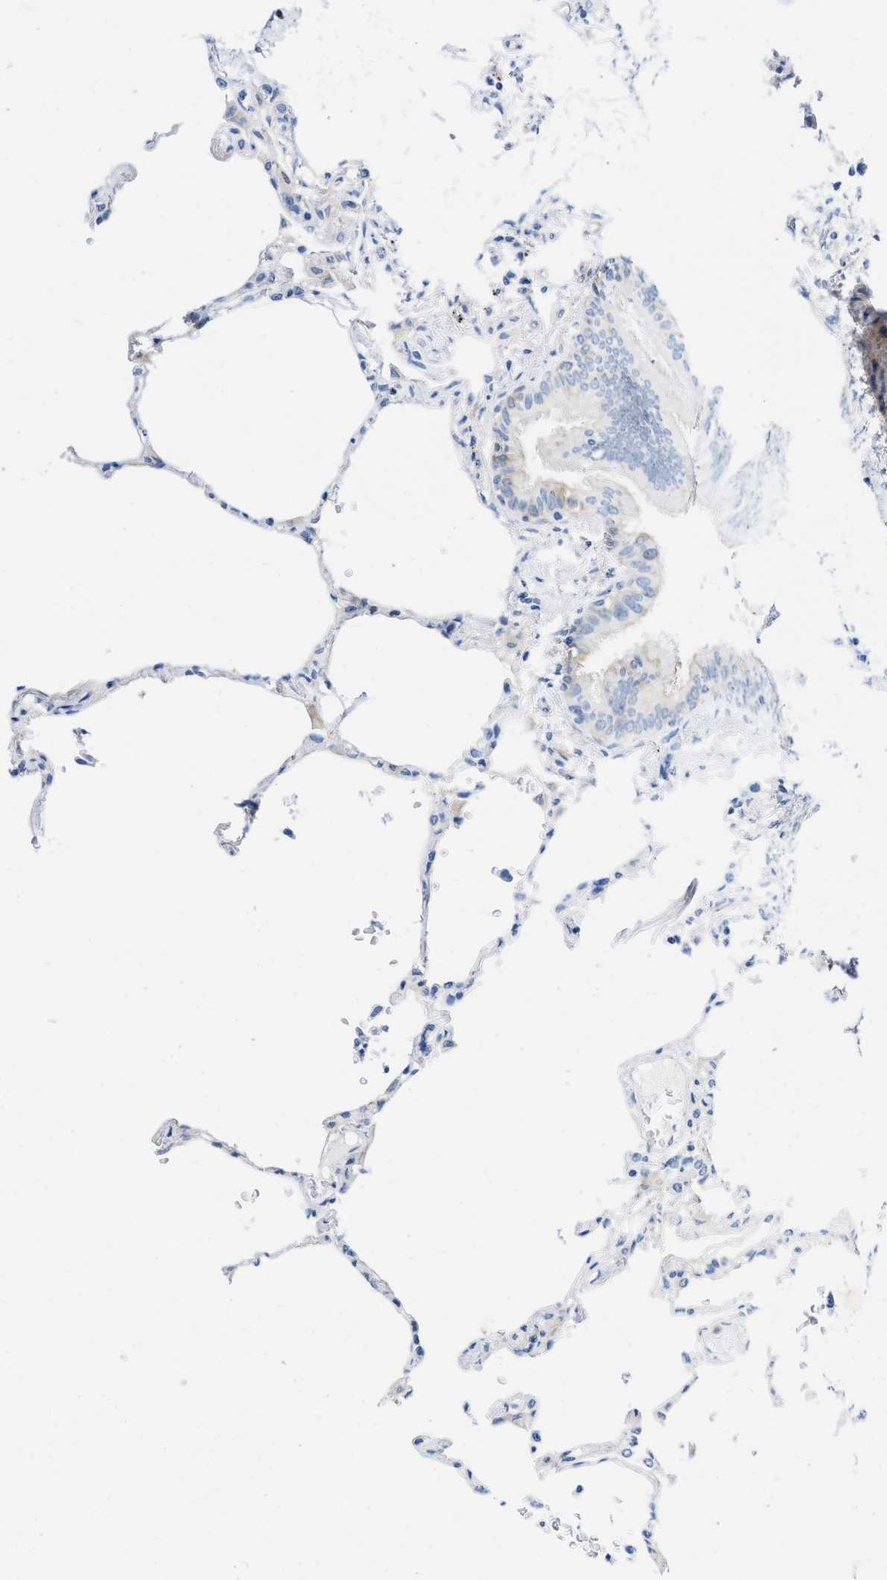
{"staining": {"intensity": "negative", "quantity": "none", "location": "none"}, "tissue": "lung", "cell_type": "Alveolar cells", "image_type": "normal", "snomed": [{"axis": "morphology", "description": "Normal tissue, NOS"}, {"axis": "topography", "description": "Lung"}], "caption": "Alveolar cells show no significant protein expression in benign lung.", "gene": "PDLIM5", "patient": {"sex": "female", "age": 49}}